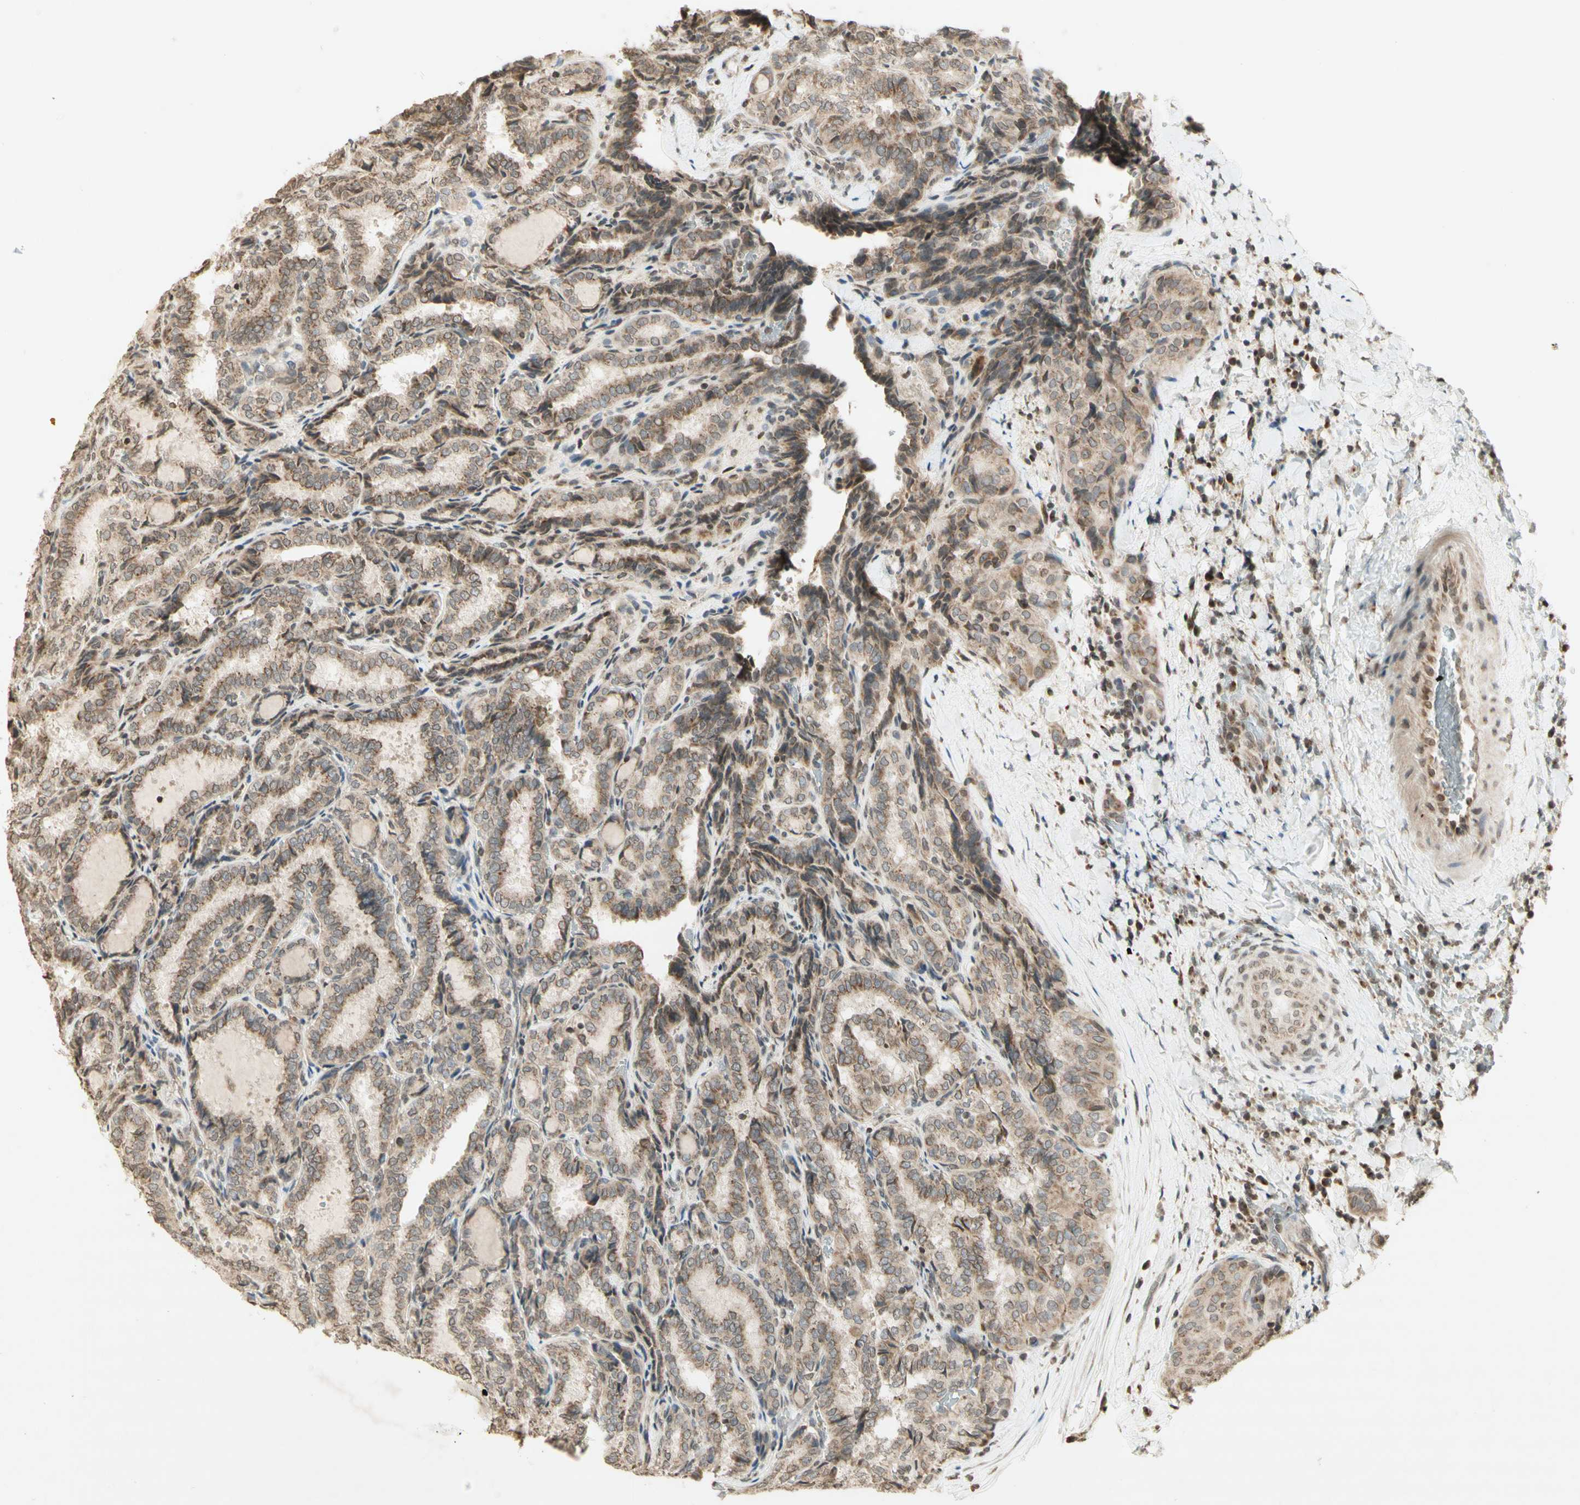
{"staining": {"intensity": "moderate", "quantity": ">75%", "location": "cytoplasmic/membranous,nuclear"}, "tissue": "thyroid cancer", "cell_type": "Tumor cells", "image_type": "cancer", "snomed": [{"axis": "morphology", "description": "Normal tissue, NOS"}, {"axis": "morphology", "description": "Papillary adenocarcinoma, NOS"}, {"axis": "topography", "description": "Thyroid gland"}], "caption": "Immunohistochemical staining of thyroid papillary adenocarcinoma demonstrates moderate cytoplasmic/membranous and nuclear protein staining in about >75% of tumor cells.", "gene": "CCNI", "patient": {"sex": "female", "age": 30}}